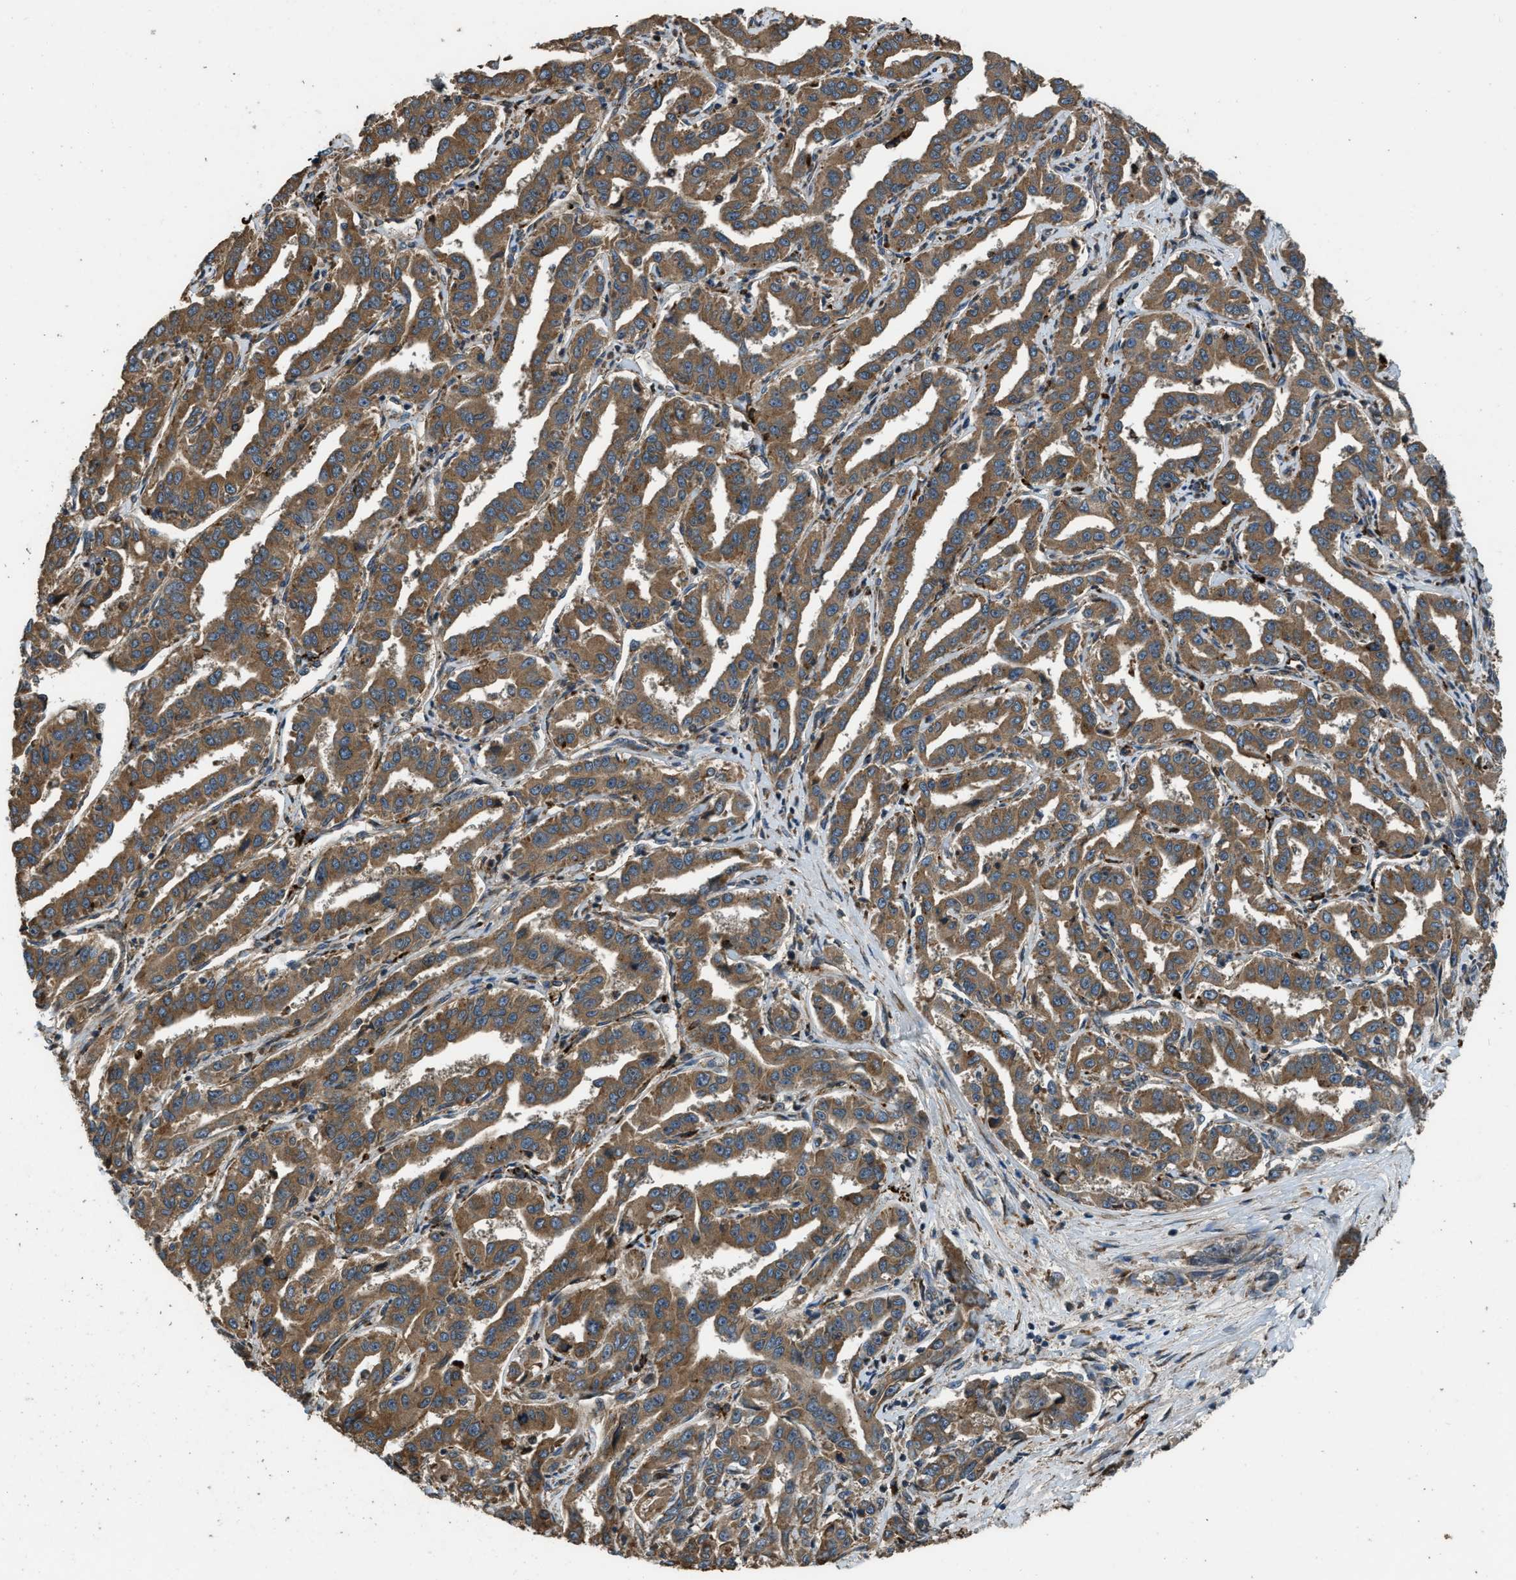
{"staining": {"intensity": "moderate", "quantity": ">75%", "location": "cytoplasmic/membranous"}, "tissue": "liver cancer", "cell_type": "Tumor cells", "image_type": "cancer", "snomed": [{"axis": "morphology", "description": "Cholangiocarcinoma"}, {"axis": "topography", "description": "Liver"}], "caption": "Approximately >75% of tumor cells in liver cancer demonstrate moderate cytoplasmic/membranous protein positivity as visualized by brown immunohistochemical staining.", "gene": "GGH", "patient": {"sex": "male", "age": 59}}